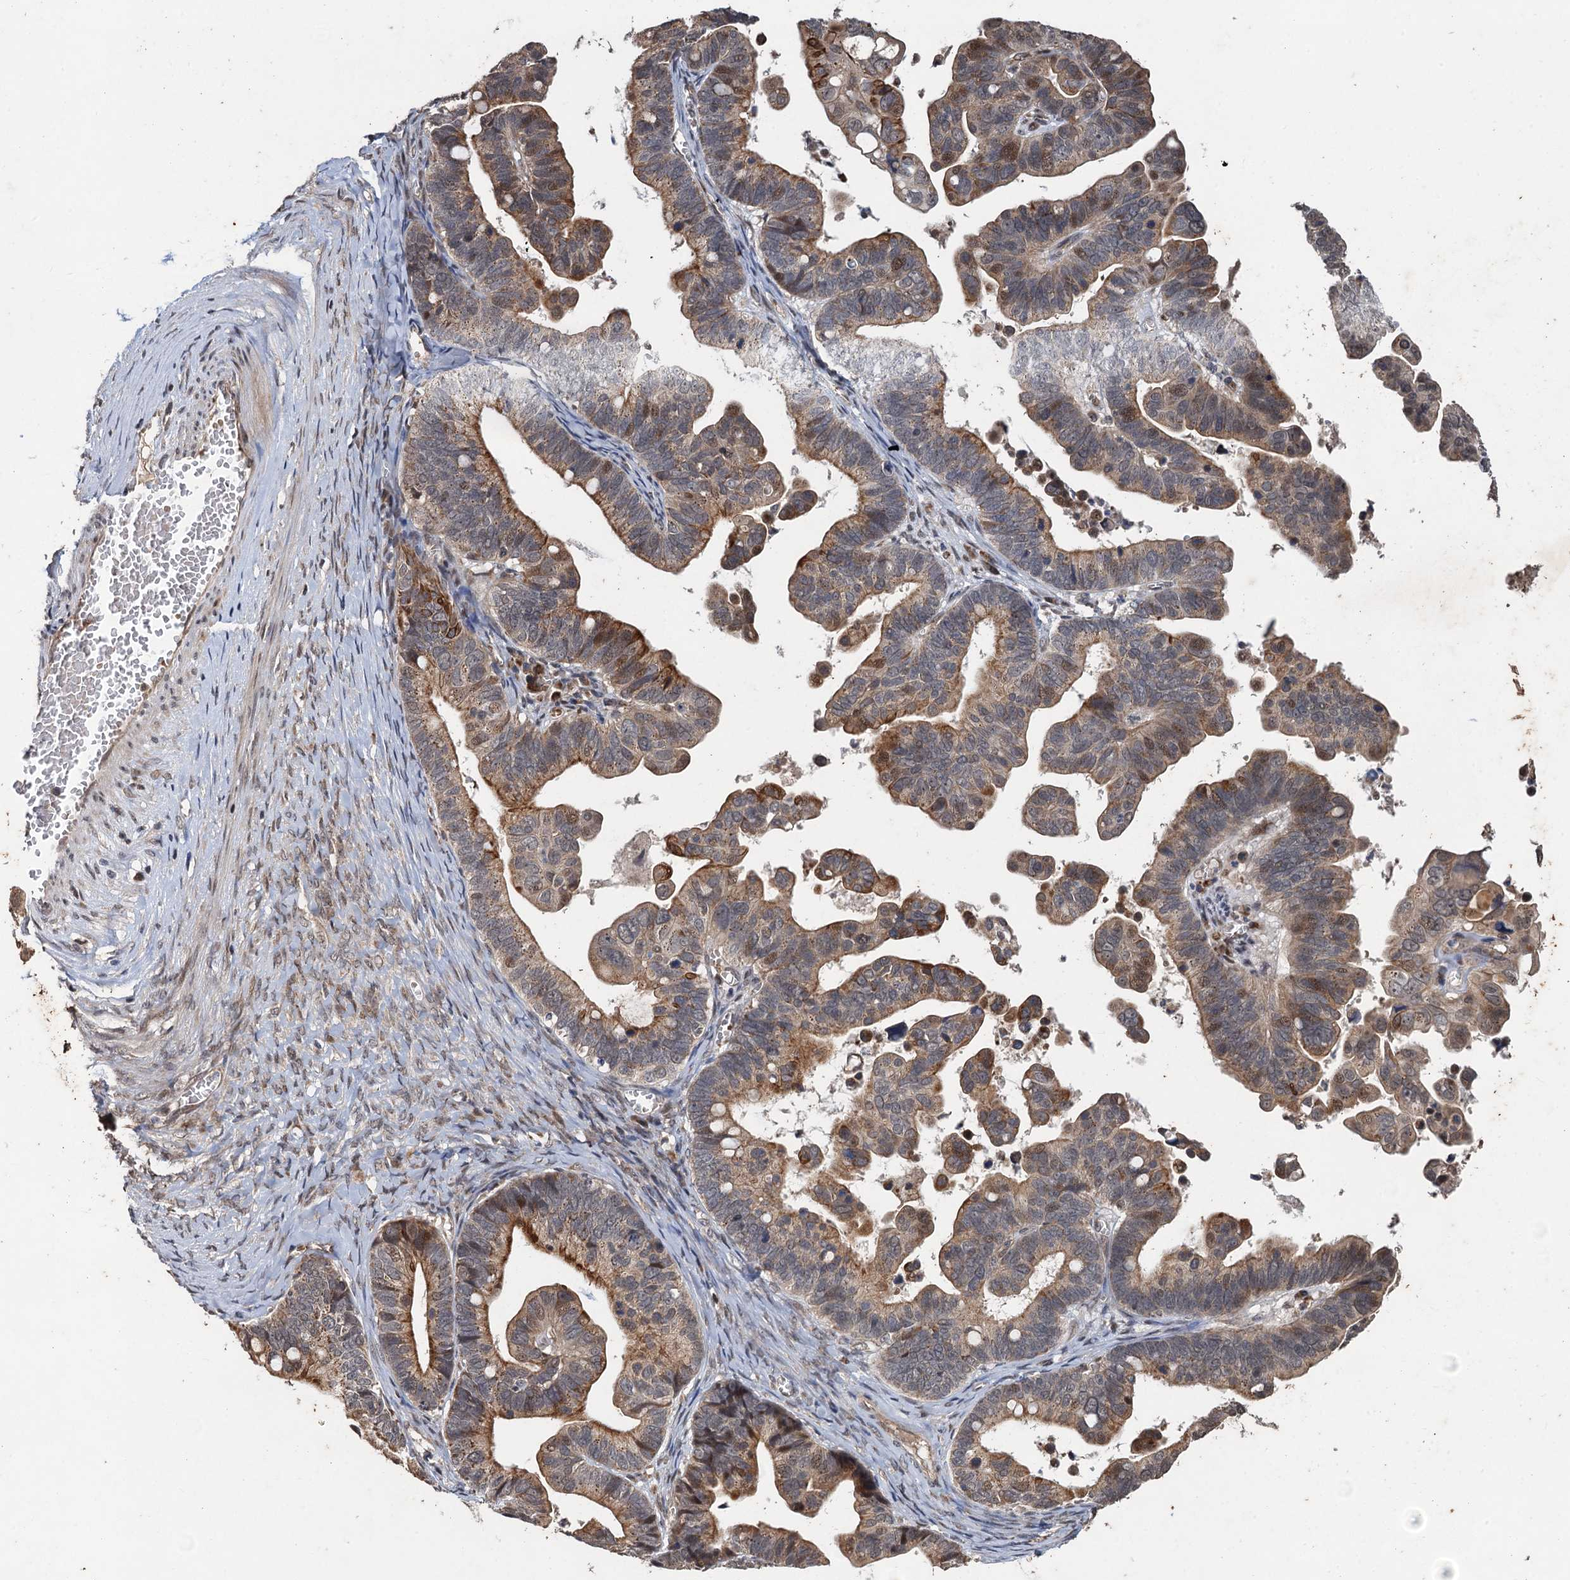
{"staining": {"intensity": "moderate", "quantity": "25%-75%", "location": "cytoplasmic/membranous,nuclear"}, "tissue": "ovarian cancer", "cell_type": "Tumor cells", "image_type": "cancer", "snomed": [{"axis": "morphology", "description": "Cystadenocarcinoma, serous, NOS"}, {"axis": "topography", "description": "Ovary"}], "caption": "Protein analysis of ovarian serous cystadenocarcinoma tissue reveals moderate cytoplasmic/membranous and nuclear staining in about 25%-75% of tumor cells. (IHC, brightfield microscopy, high magnification).", "gene": "REP15", "patient": {"sex": "female", "age": 56}}